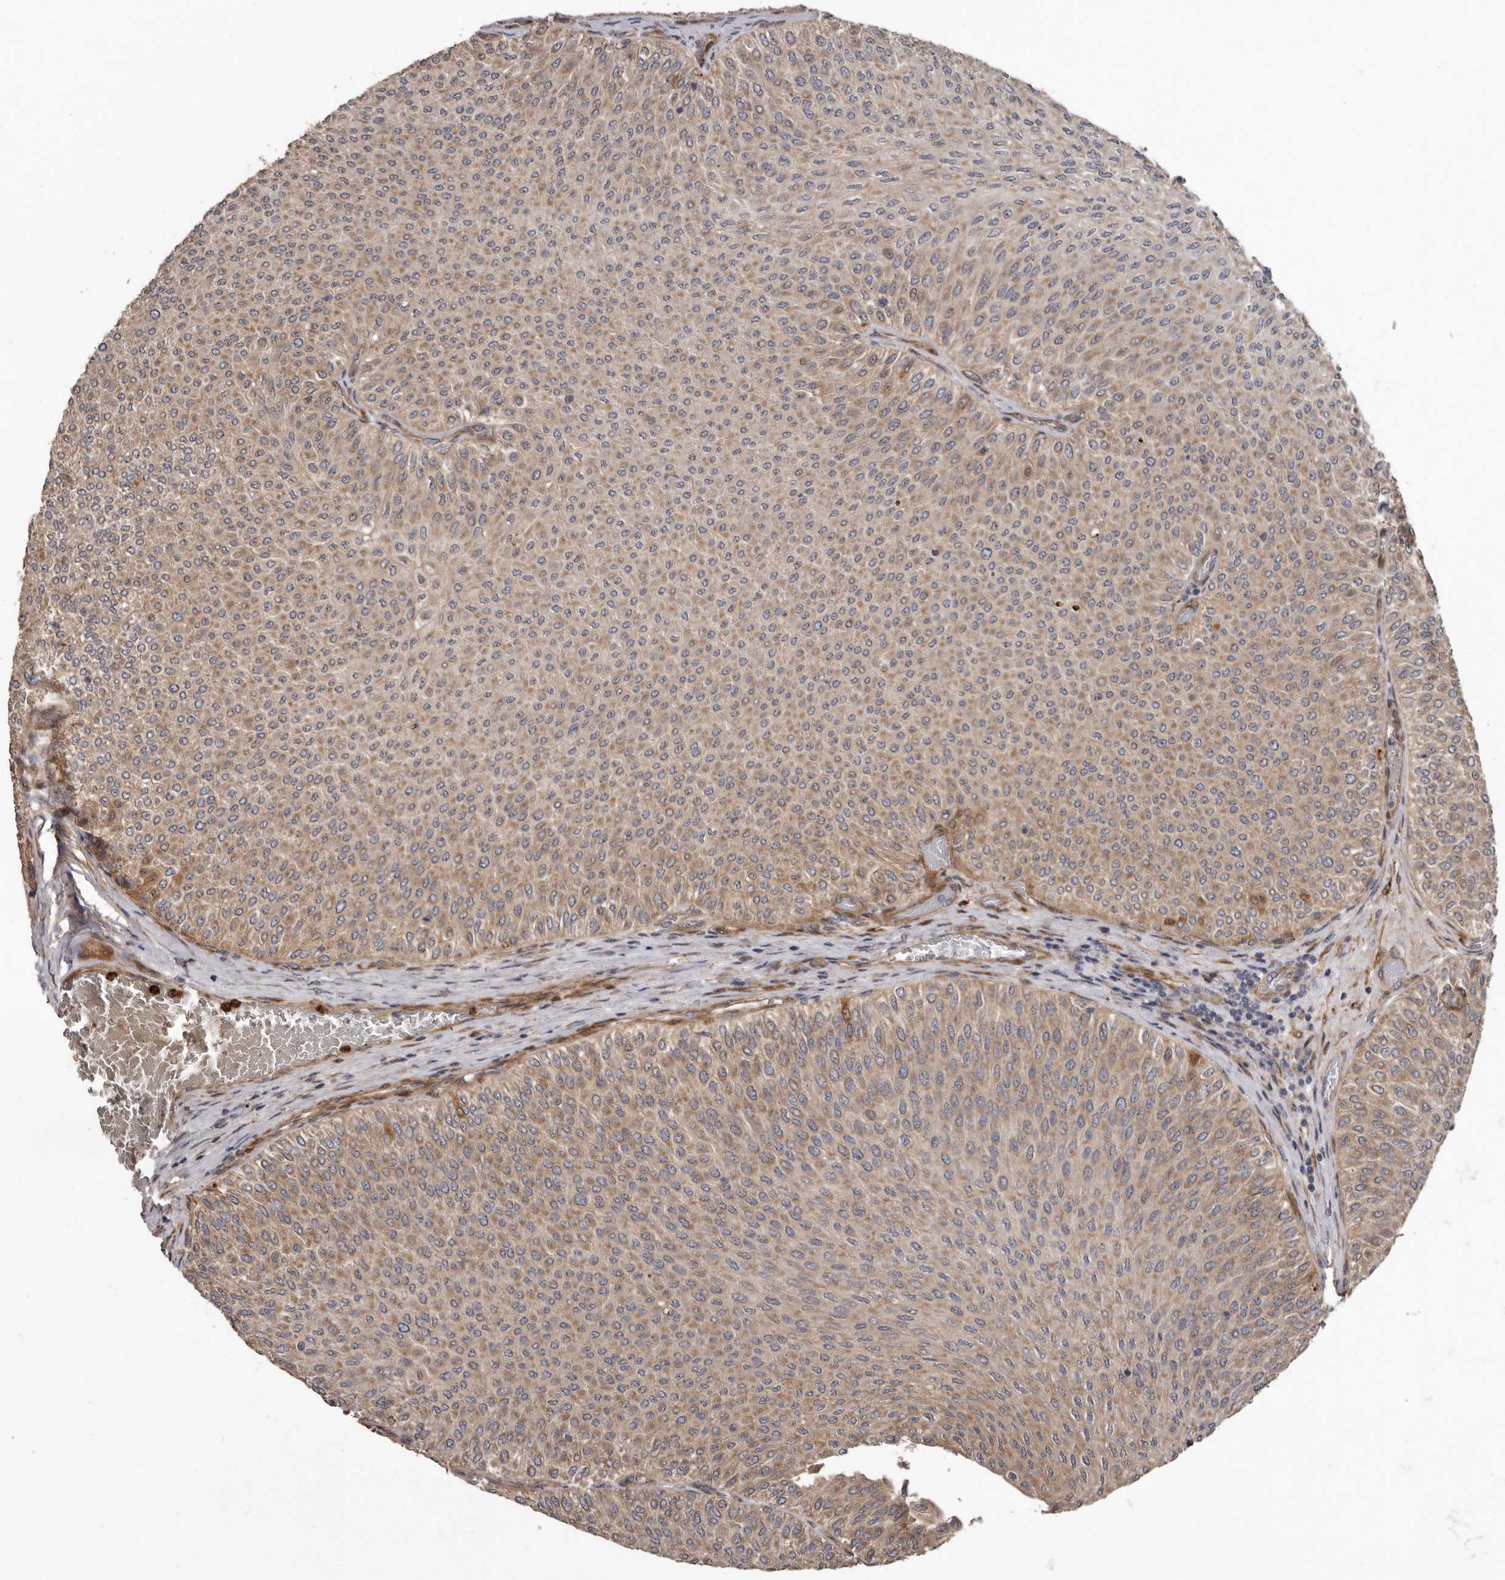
{"staining": {"intensity": "weak", "quantity": ">75%", "location": "cytoplasmic/membranous"}, "tissue": "urothelial cancer", "cell_type": "Tumor cells", "image_type": "cancer", "snomed": [{"axis": "morphology", "description": "Urothelial carcinoma, Low grade"}, {"axis": "topography", "description": "Urinary bladder"}], "caption": "Urothelial carcinoma (low-grade) stained with immunohistochemistry (IHC) reveals weak cytoplasmic/membranous staining in about >75% of tumor cells.", "gene": "ARHGEF5", "patient": {"sex": "male", "age": 78}}